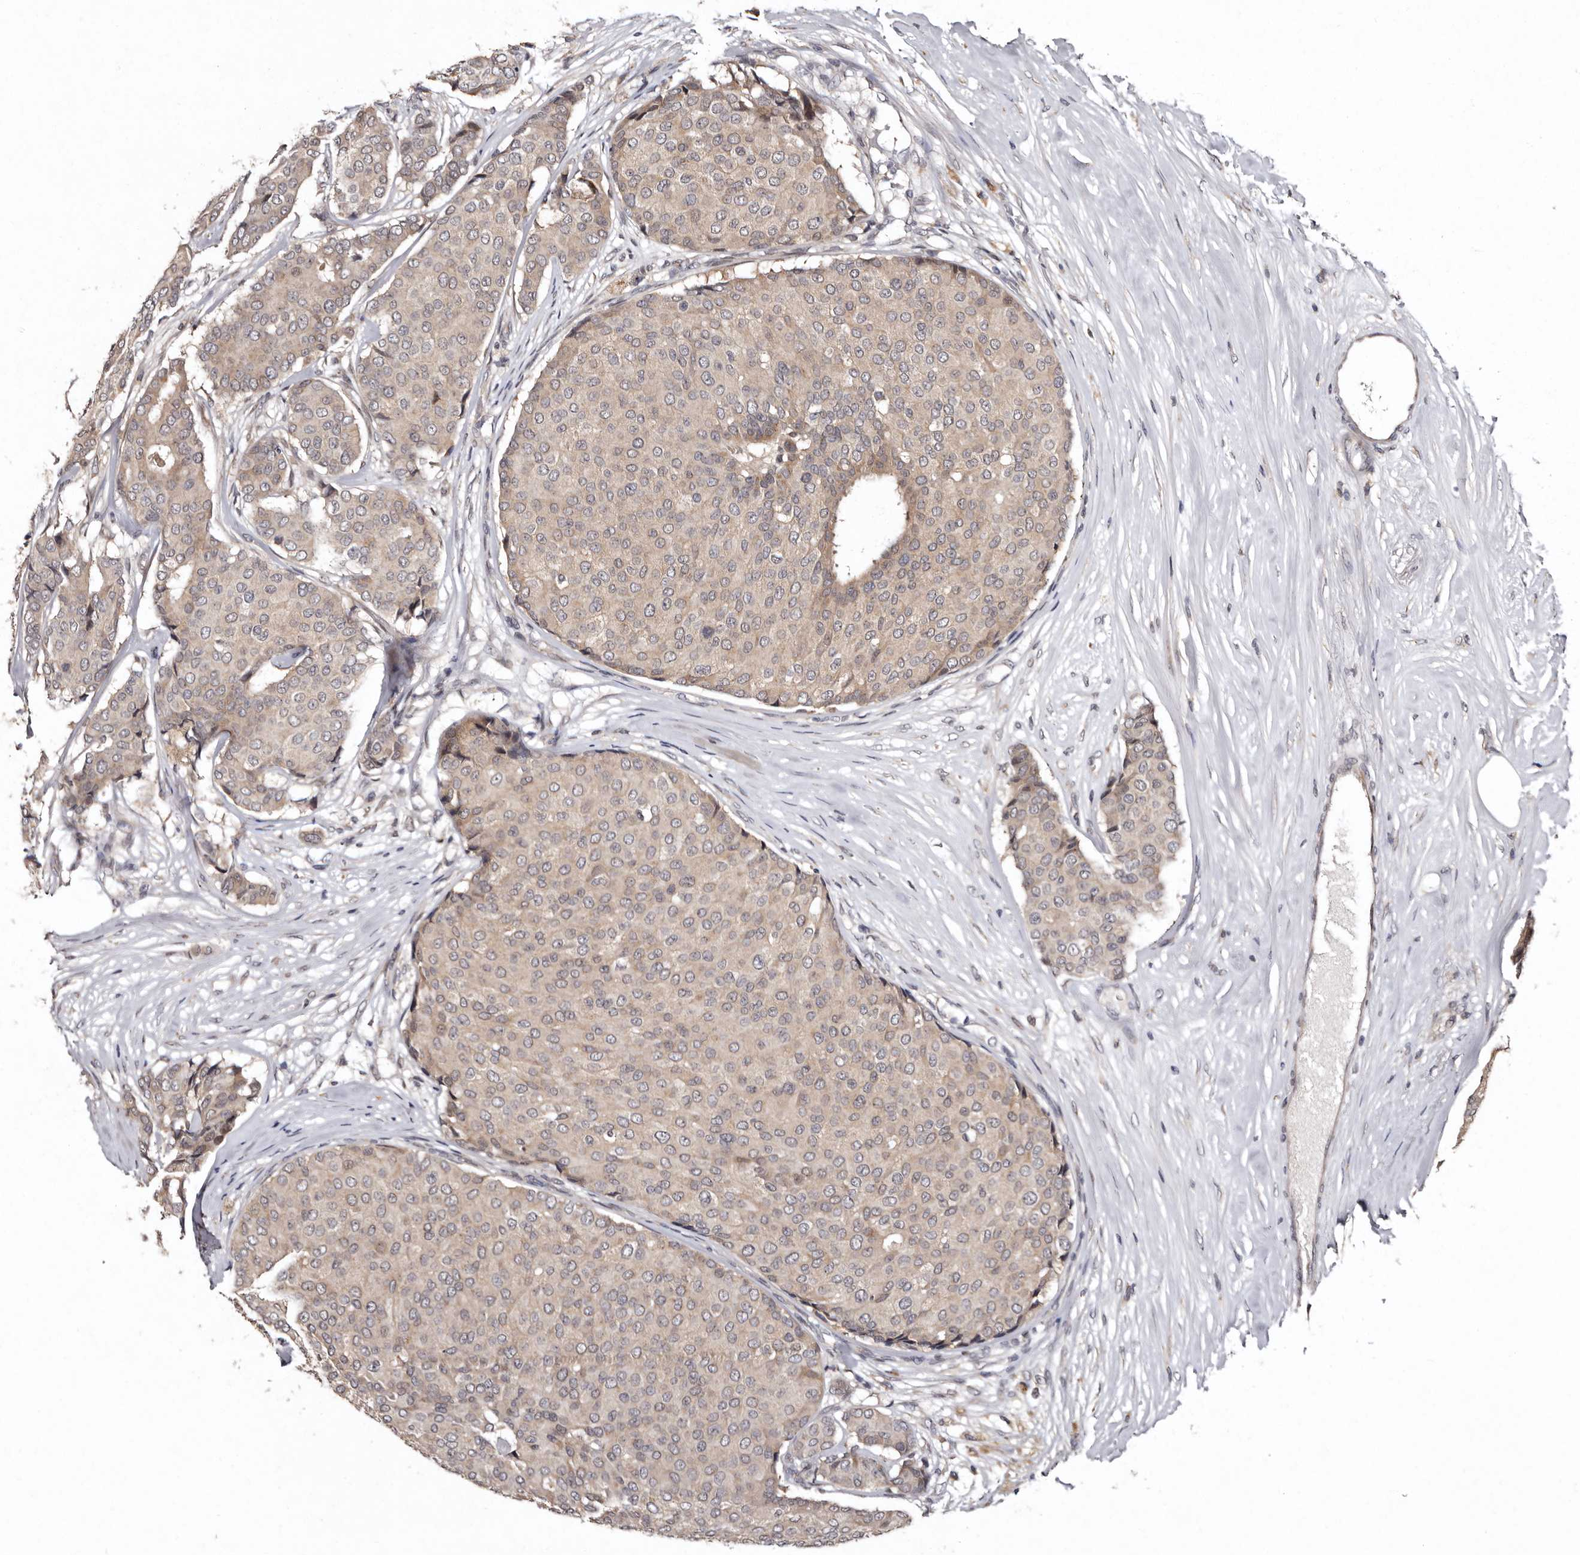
{"staining": {"intensity": "weak", "quantity": ">75%", "location": "cytoplasmic/membranous"}, "tissue": "breast cancer", "cell_type": "Tumor cells", "image_type": "cancer", "snomed": [{"axis": "morphology", "description": "Duct carcinoma"}, {"axis": "topography", "description": "Breast"}], "caption": "Tumor cells show weak cytoplasmic/membranous expression in approximately >75% of cells in breast infiltrating ductal carcinoma.", "gene": "FAM91A1", "patient": {"sex": "female", "age": 75}}